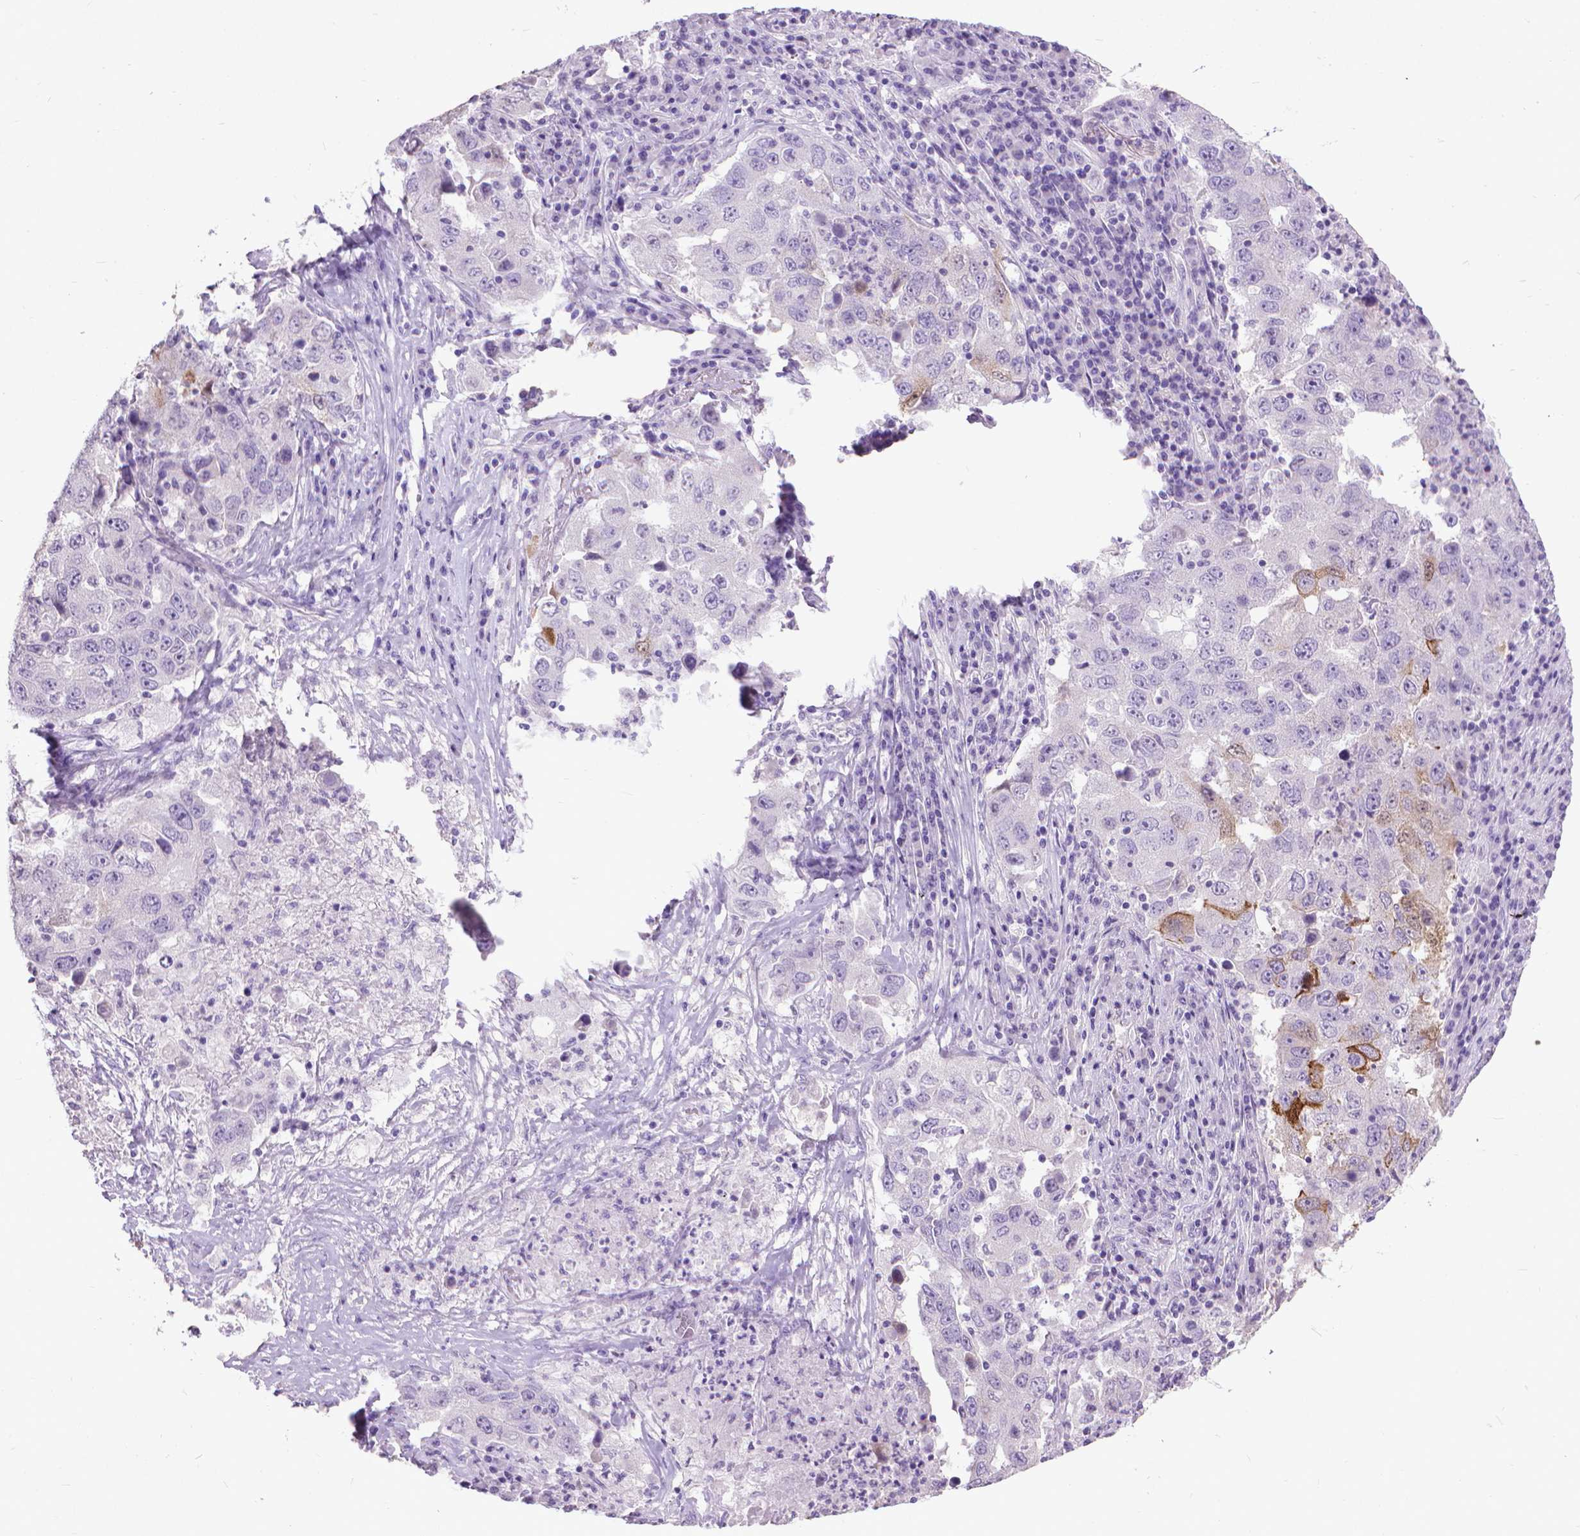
{"staining": {"intensity": "negative", "quantity": "none", "location": "none"}, "tissue": "lung cancer", "cell_type": "Tumor cells", "image_type": "cancer", "snomed": [{"axis": "morphology", "description": "Adenocarcinoma, NOS"}, {"axis": "topography", "description": "Lung"}], "caption": "High magnification brightfield microscopy of adenocarcinoma (lung) stained with DAB (brown) and counterstained with hematoxylin (blue): tumor cells show no significant positivity.", "gene": "KRT5", "patient": {"sex": "male", "age": 73}}